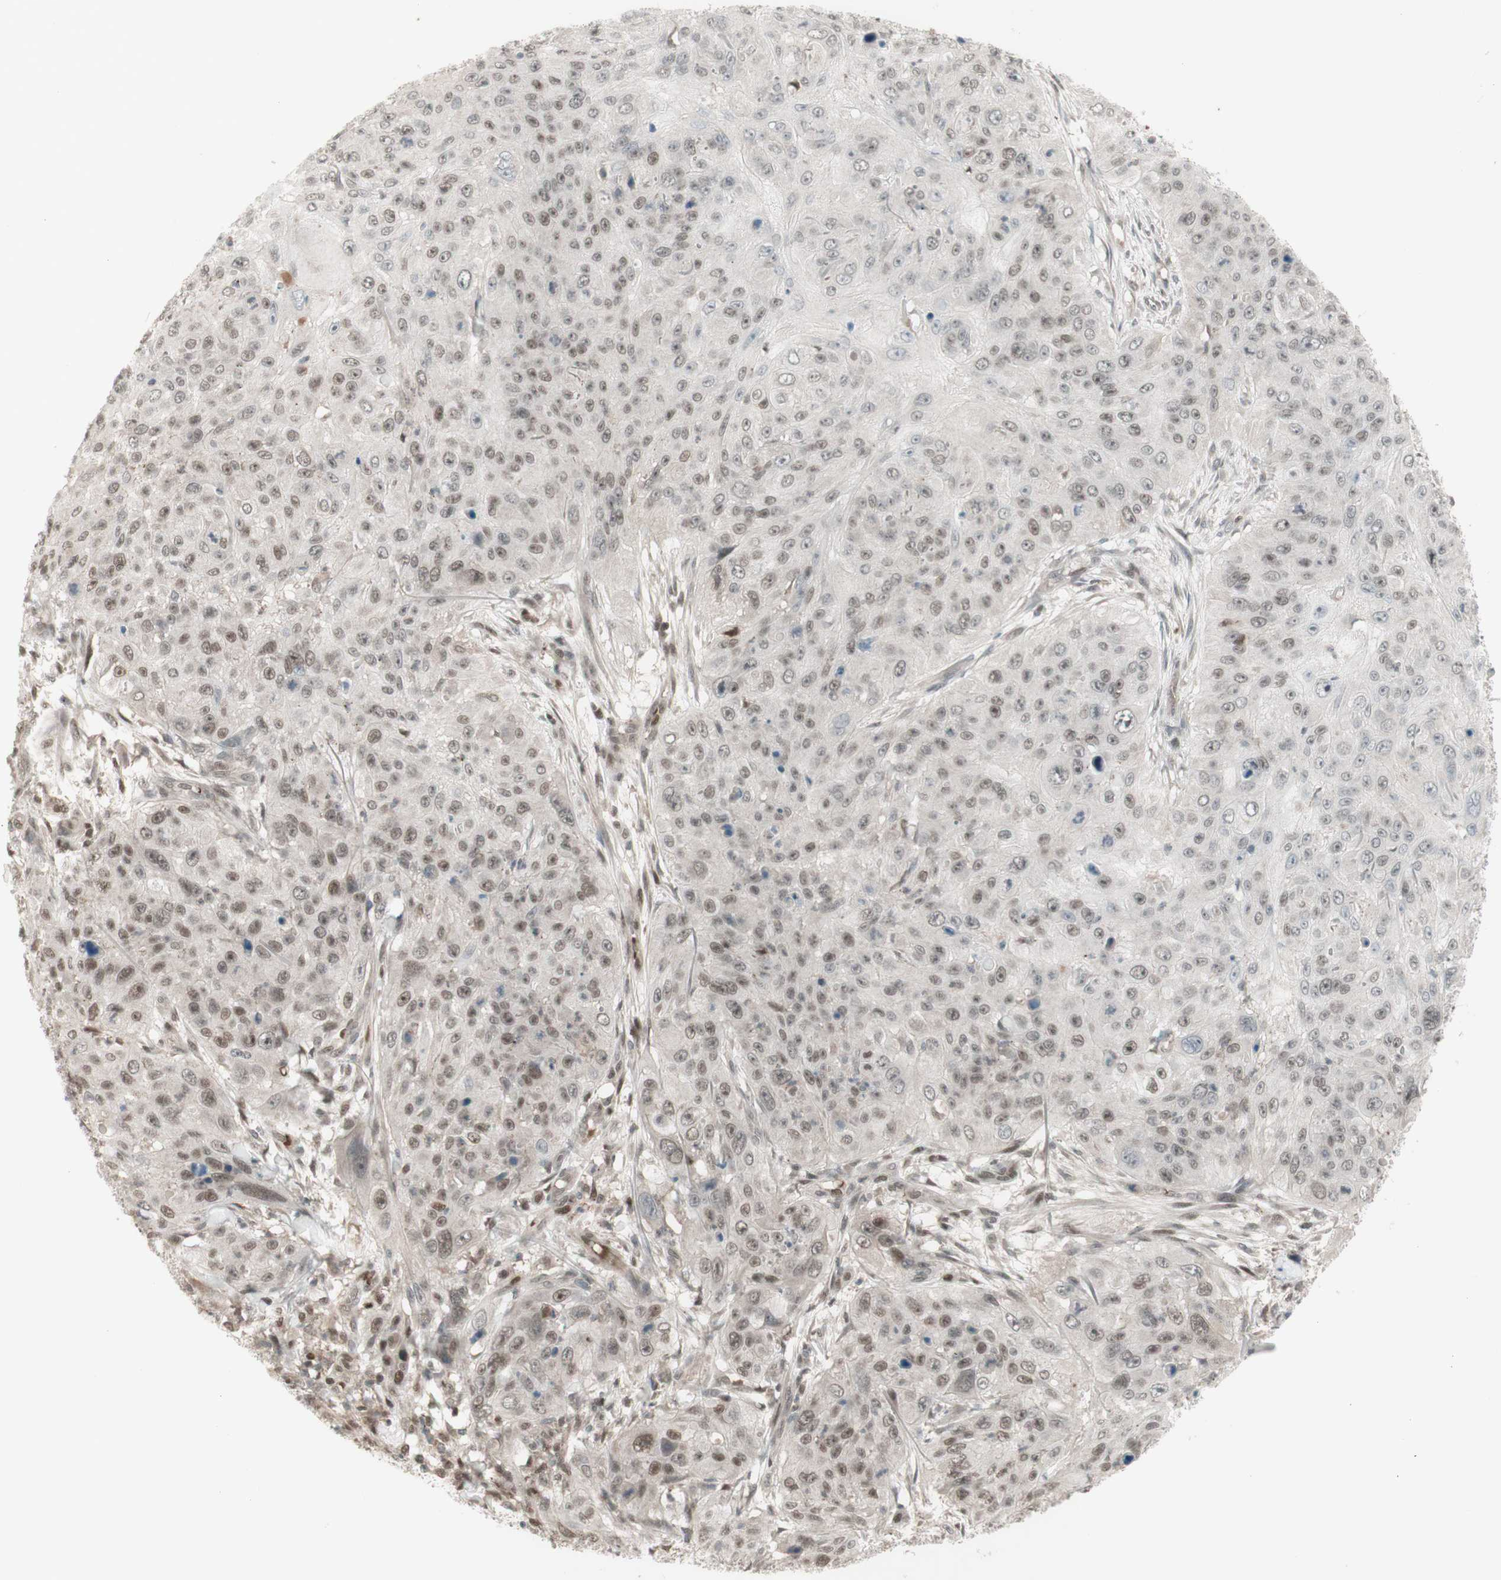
{"staining": {"intensity": "weak", "quantity": ">75%", "location": "nuclear"}, "tissue": "skin cancer", "cell_type": "Tumor cells", "image_type": "cancer", "snomed": [{"axis": "morphology", "description": "Squamous cell carcinoma, NOS"}, {"axis": "topography", "description": "Skin"}], "caption": "A low amount of weak nuclear positivity is appreciated in approximately >75% of tumor cells in skin cancer (squamous cell carcinoma) tissue.", "gene": "MSH6", "patient": {"sex": "female", "age": 80}}